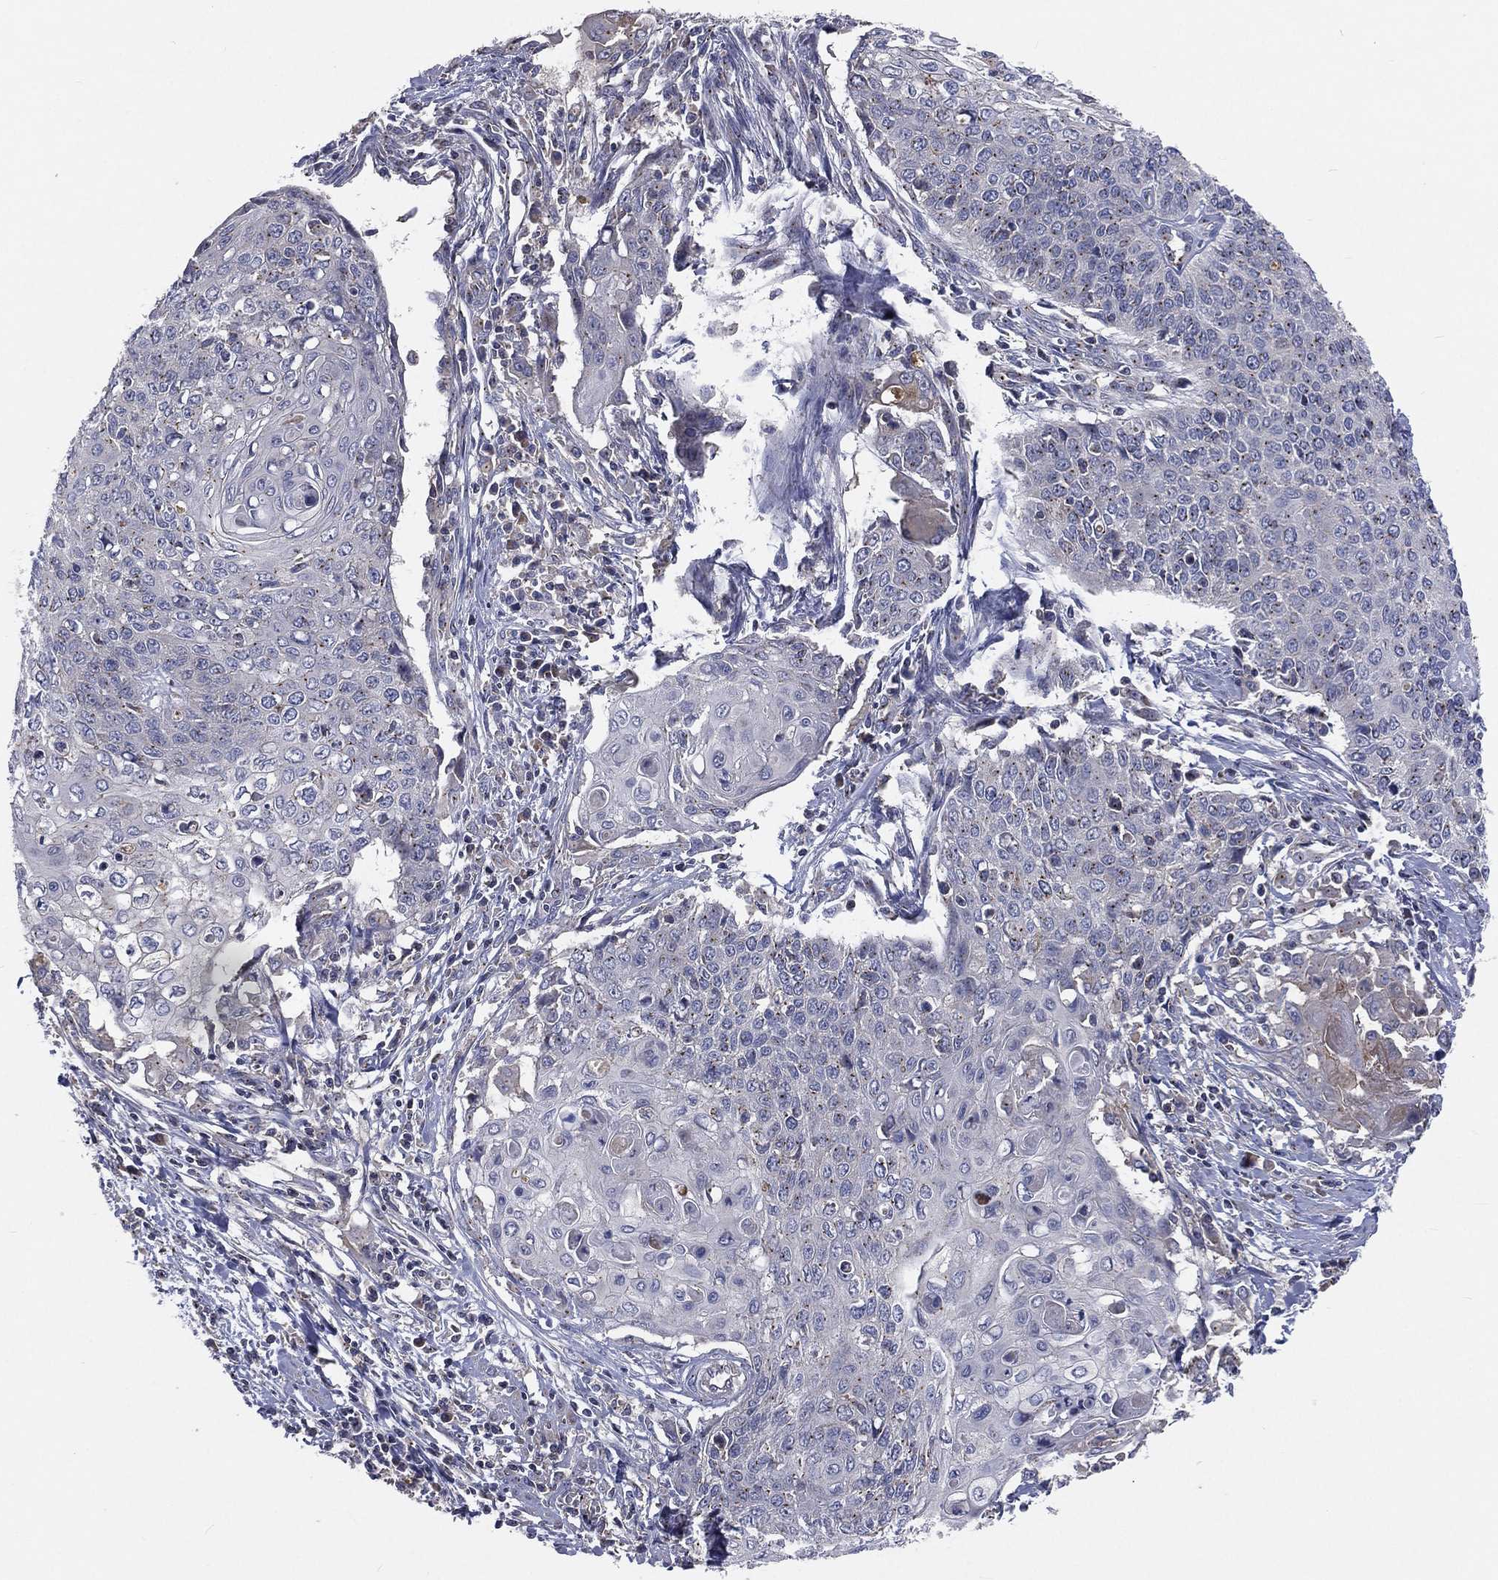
{"staining": {"intensity": "weak", "quantity": "<25%", "location": "cytoplasmic/membranous"}, "tissue": "cervical cancer", "cell_type": "Tumor cells", "image_type": "cancer", "snomed": [{"axis": "morphology", "description": "Squamous cell carcinoma, NOS"}, {"axis": "topography", "description": "Cervix"}], "caption": "Tumor cells are negative for protein expression in human cervical cancer (squamous cell carcinoma).", "gene": "CROCC", "patient": {"sex": "female", "age": 39}}